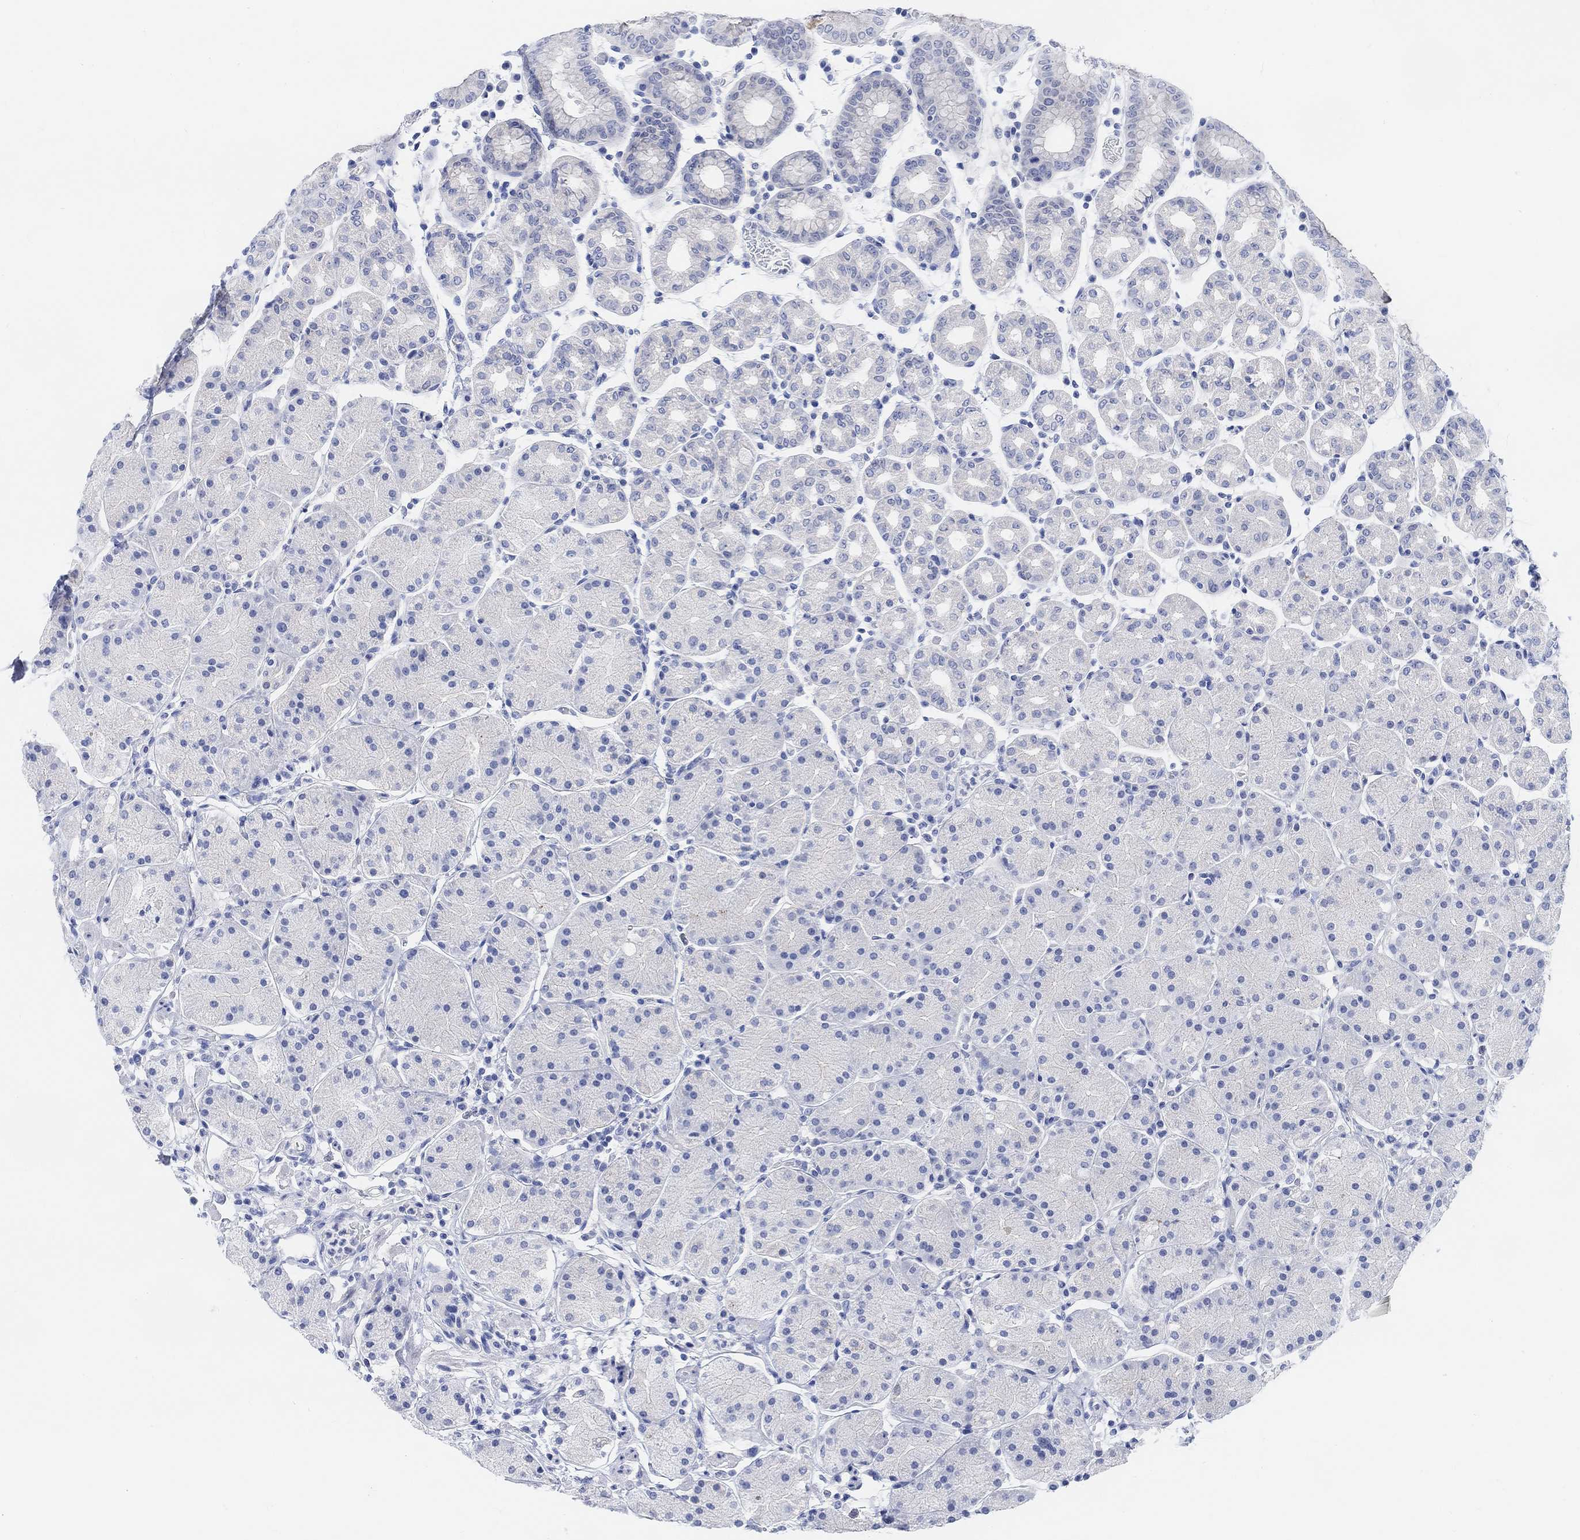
{"staining": {"intensity": "negative", "quantity": "none", "location": "none"}, "tissue": "stomach", "cell_type": "Glandular cells", "image_type": "normal", "snomed": [{"axis": "morphology", "description": "Normal tissue, NOS"}, {"axis": "topography", "description": "Stomach"}], "caption": "Protein analysis of normal stomach shows no significant positivity in glandular cells.", "gene": "ENO4", "patient": {"sex": "male", "age": 54}}